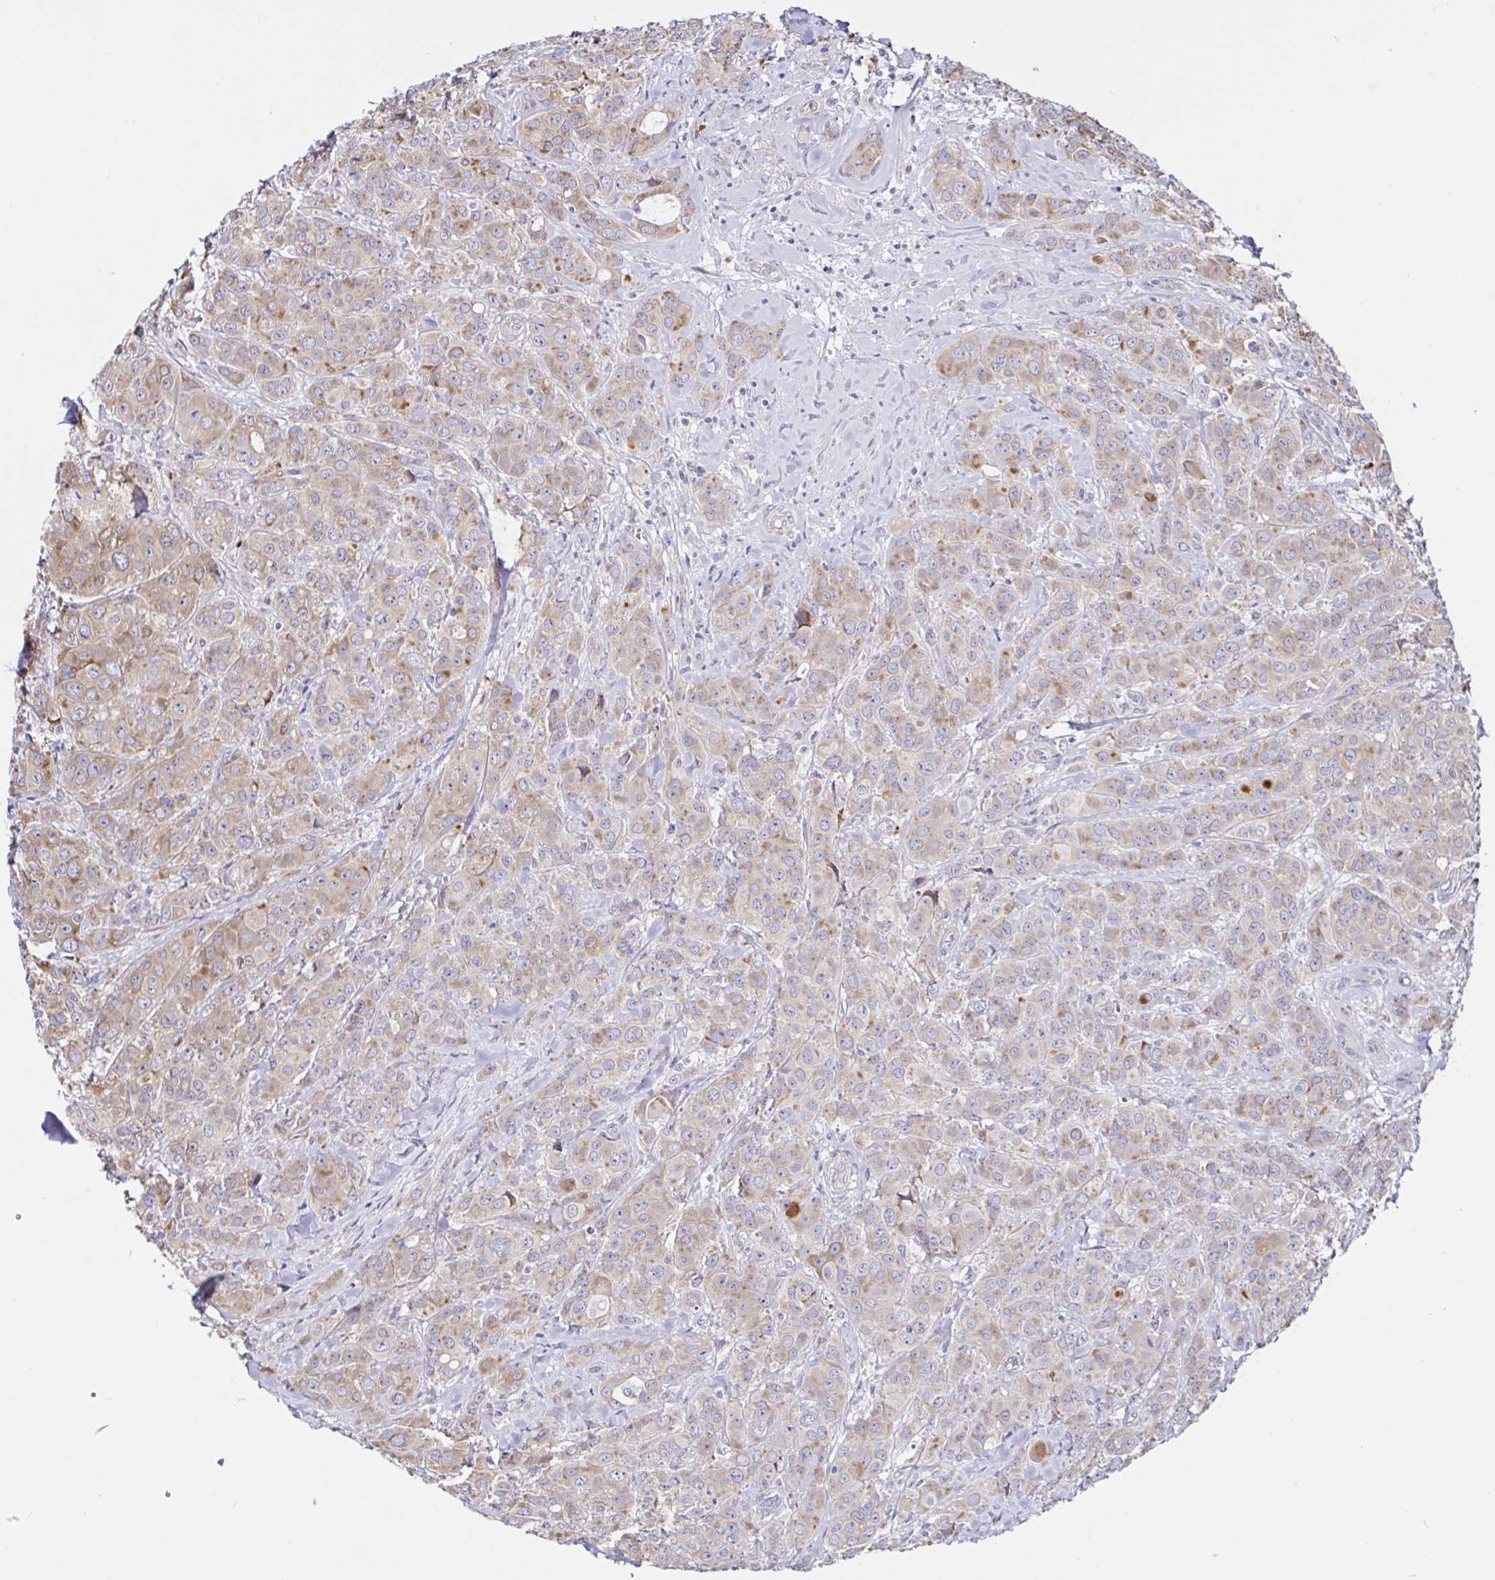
{"staining": {"intensity": "moderate", "quantity": ">75%", "location": "cytoplasmic/membranous"}, "tissue": "breast cancer", "cell_type": "Tumor cells", "image_type": "cancer", "snomed": [{"axis": "morphology", "description": "Normal tissue, NOS"}, {"axis": "morphology", "description": "Duct carcinoma"}, {"axis": "topography", "description": "Breast"}], "caption": "Immunohistochemical staining of breast cancer reveals medium levels of moderate cytoplasmic/membranous protein expression in approximately >75% of tumor cells.", "gene": "VSIG2", "patient": {"sex": "female", "age": 43}}